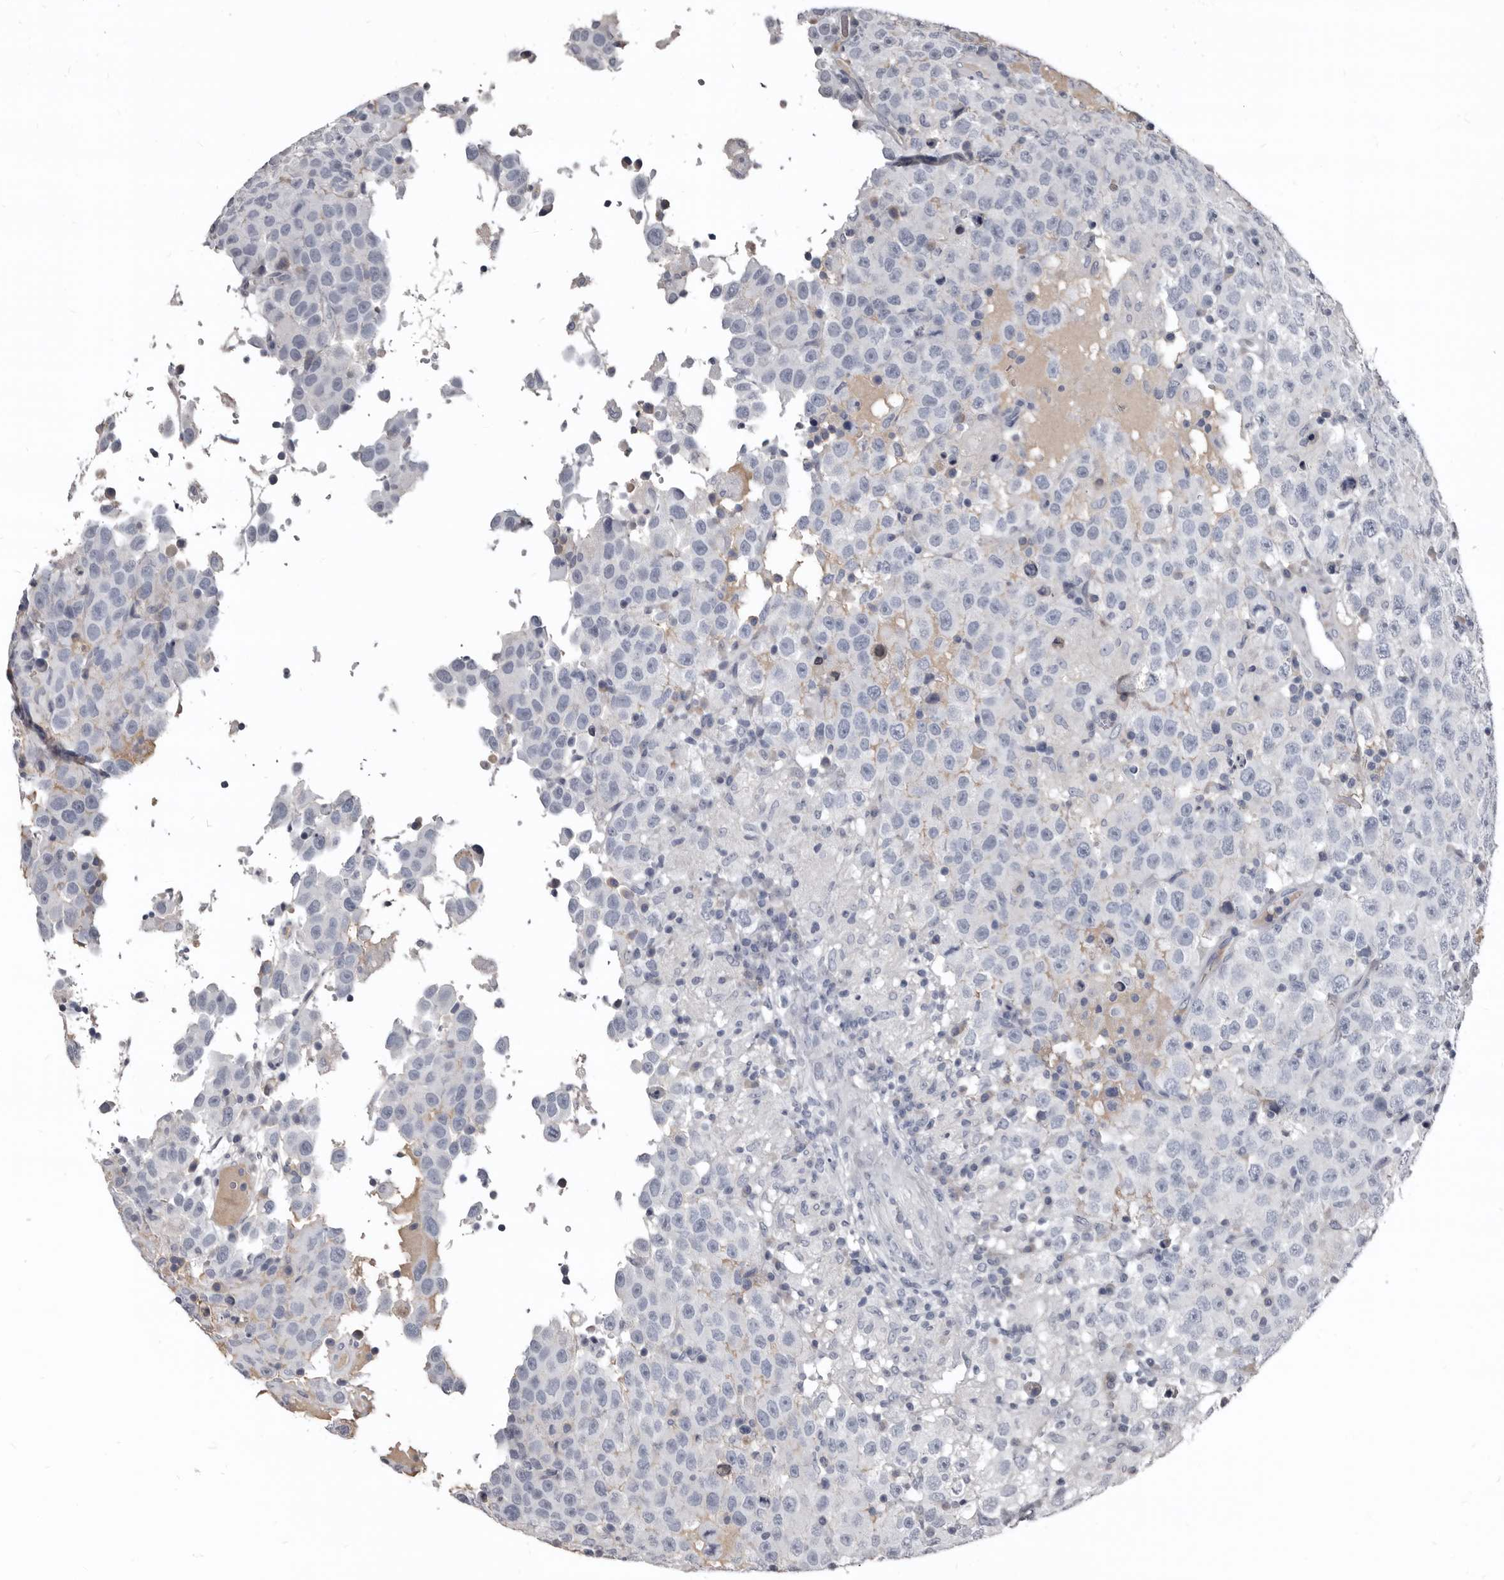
{"staining": {"intensity": "negative", "quantity": "none", "location": "none"}, "tissue": "testis cancer", "cell_type": "Tumor cells", "image_type": "cancer", "snomed": [{"axis": "morphology", "description": "Seminoma, NOS"}, {"axis": "topography", "description": "Testis"}], "caption": "This is a image of IHC staining of testis seminoma, which shows no positivity in tumor cells.", "gene": "GREB1", "patient": {"sex": "male", "age": 41}}